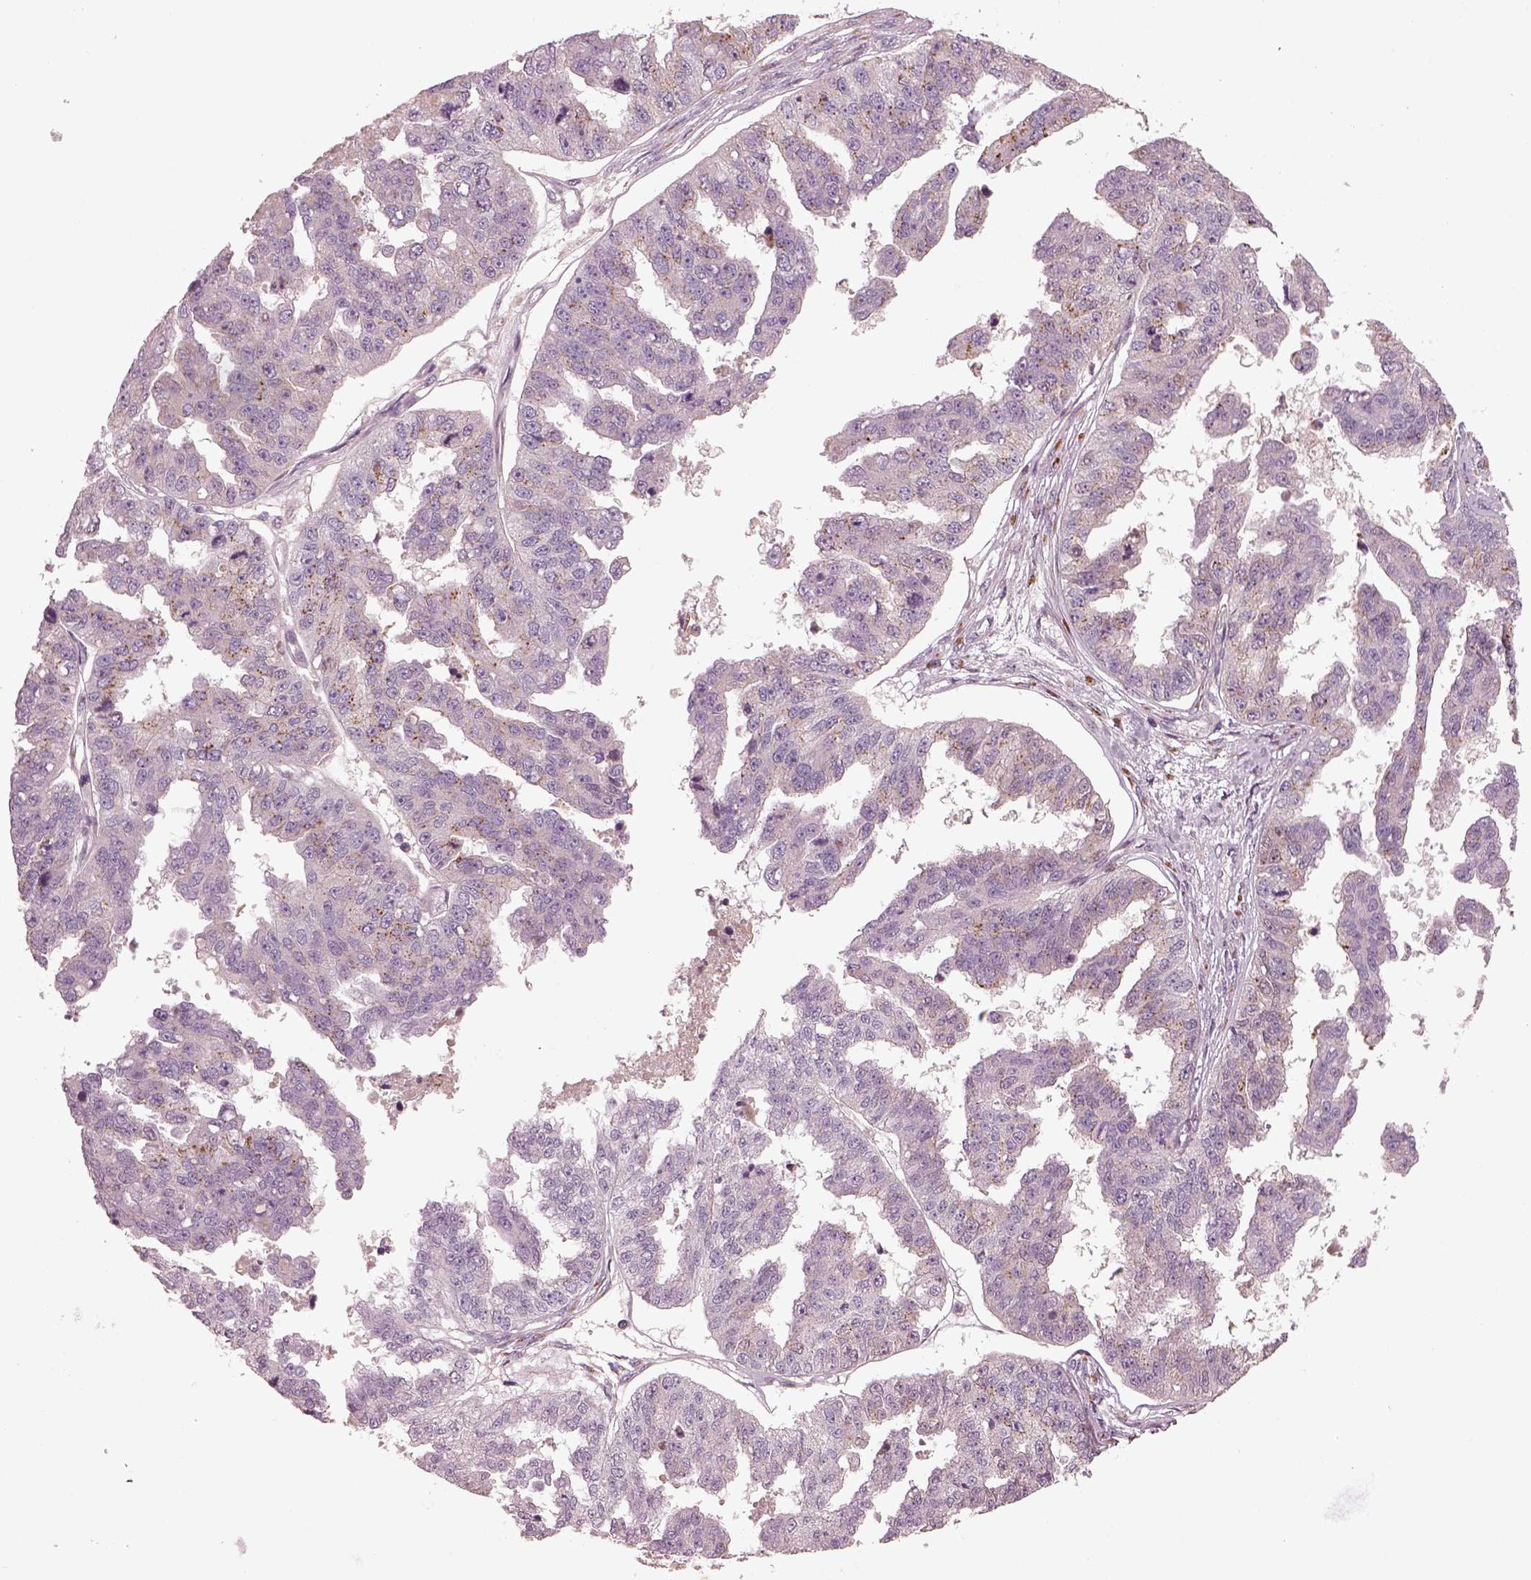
{"staining": {"intensity": "strong", "quantity": "25%-75%", "location": "cytoplasmic/membranous"}, "tissue": "ovarian cancer", "cell_type": "Tumor cells", "image_type": "cancer", "snomed": [{"axis": "morphology", "description": "Cystadenocarcinoma, serous, NOS"}, {"axis": "topography", "description": "Ovary"}], "caption": "Human serous cystadenocarcinoma (ovarian) stained with a protein marker reveals strong staining in tumor cells.", "gene": "SDCBP2", "patient": {"sex": "female", "age": 58}}